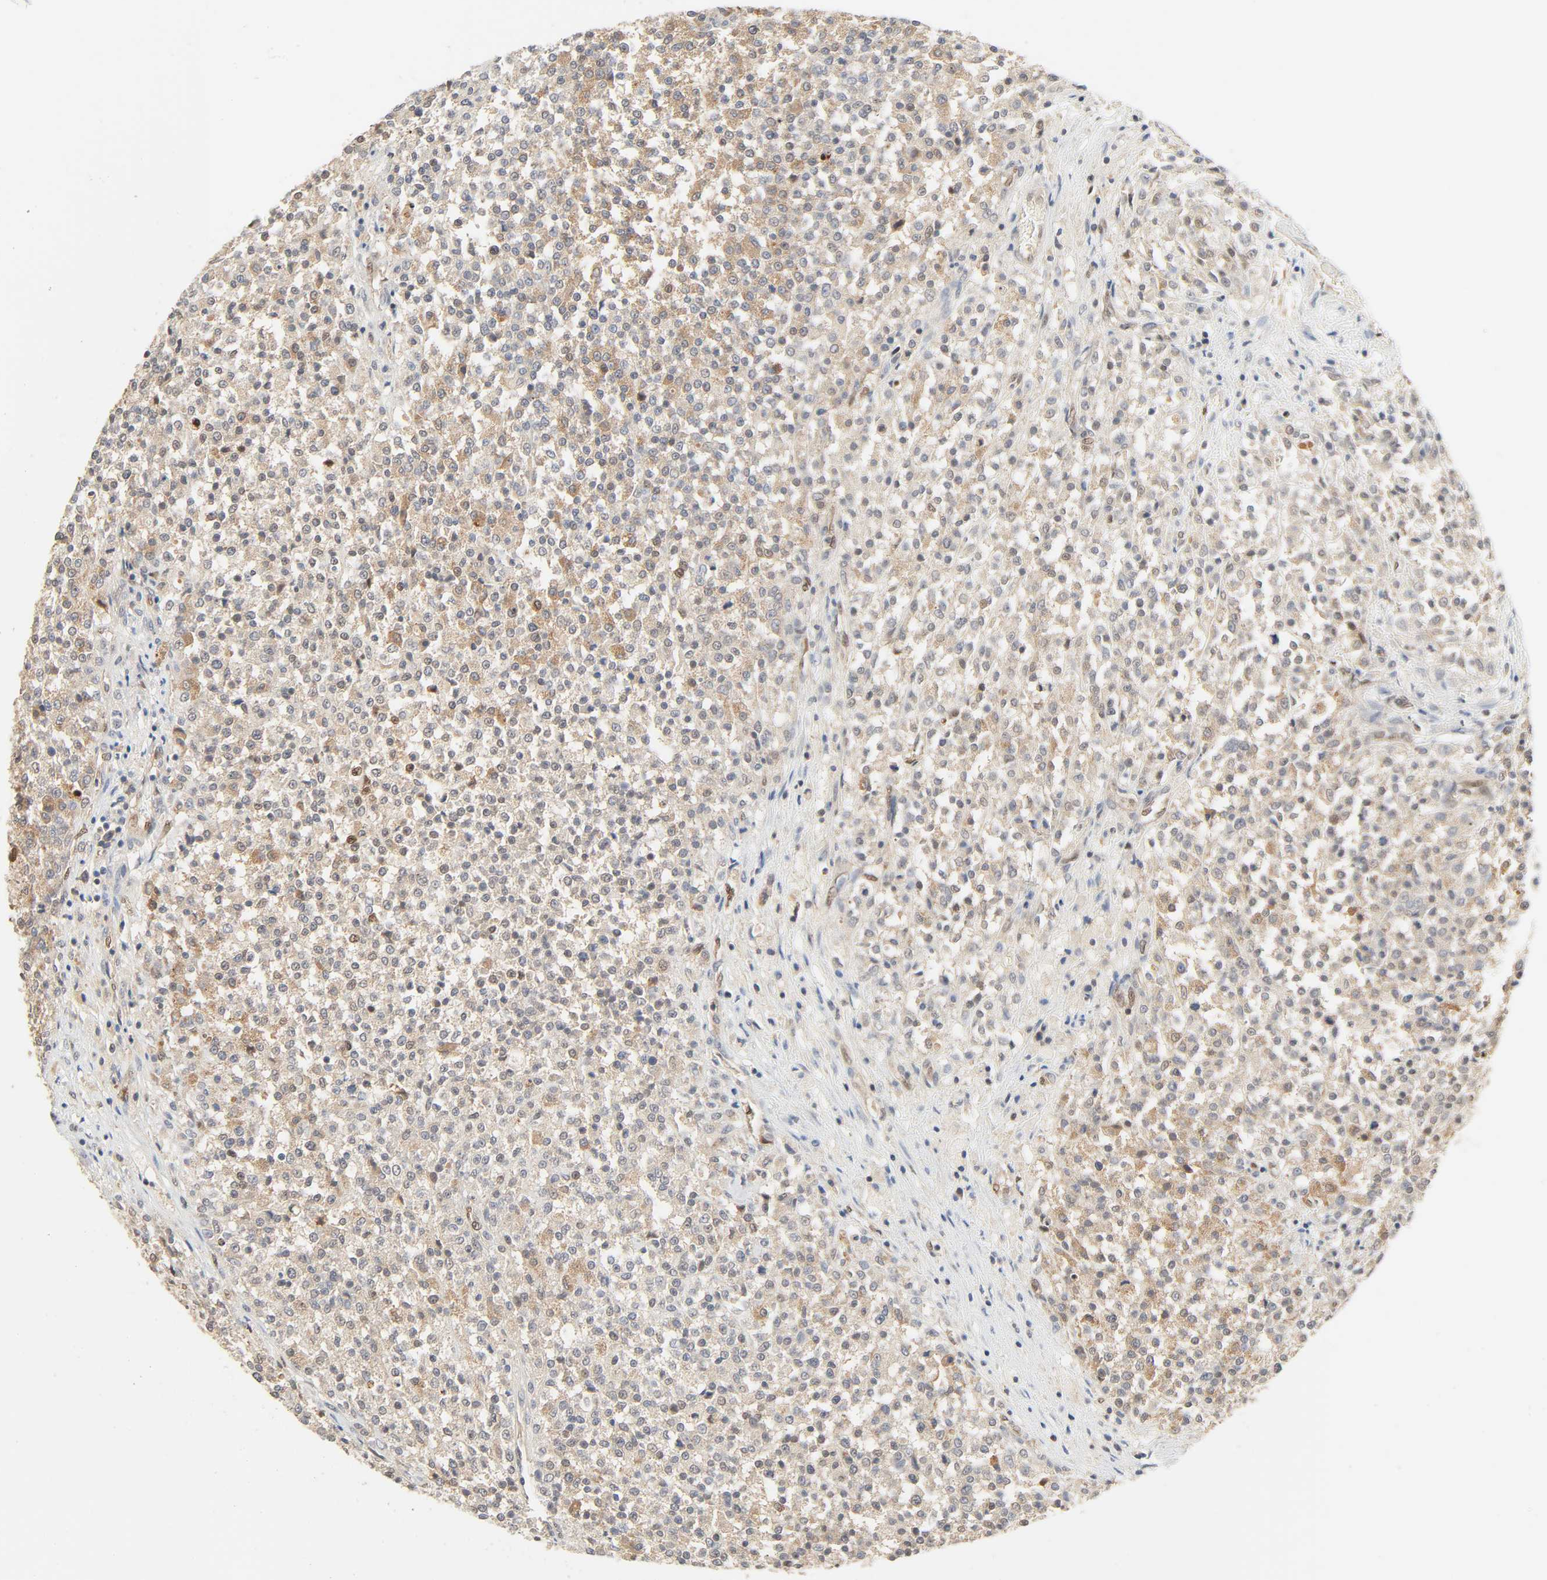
{"staining": {"intensity": "weak", "quantity": "25%-75%", "location": "cytoplasmic/membranous,nuclear"}, "tissue": "testis cancer", "cell_type": "Tumor cells", "image_type": "cancer", "snomed": [{"axis": "morphology", "description": "Seminoma, NOS"}, {"axis": "topography", "description": "Testis"}], "caption": "Immunohistochemical staining of human seminoma (testis) shows low levels of weak cytoplasmic/membranous and nuclear protein staining in about 25%-75% of tumor cells.", "gene": "UBC", "patient": {"sex": "male", "age": 59}}